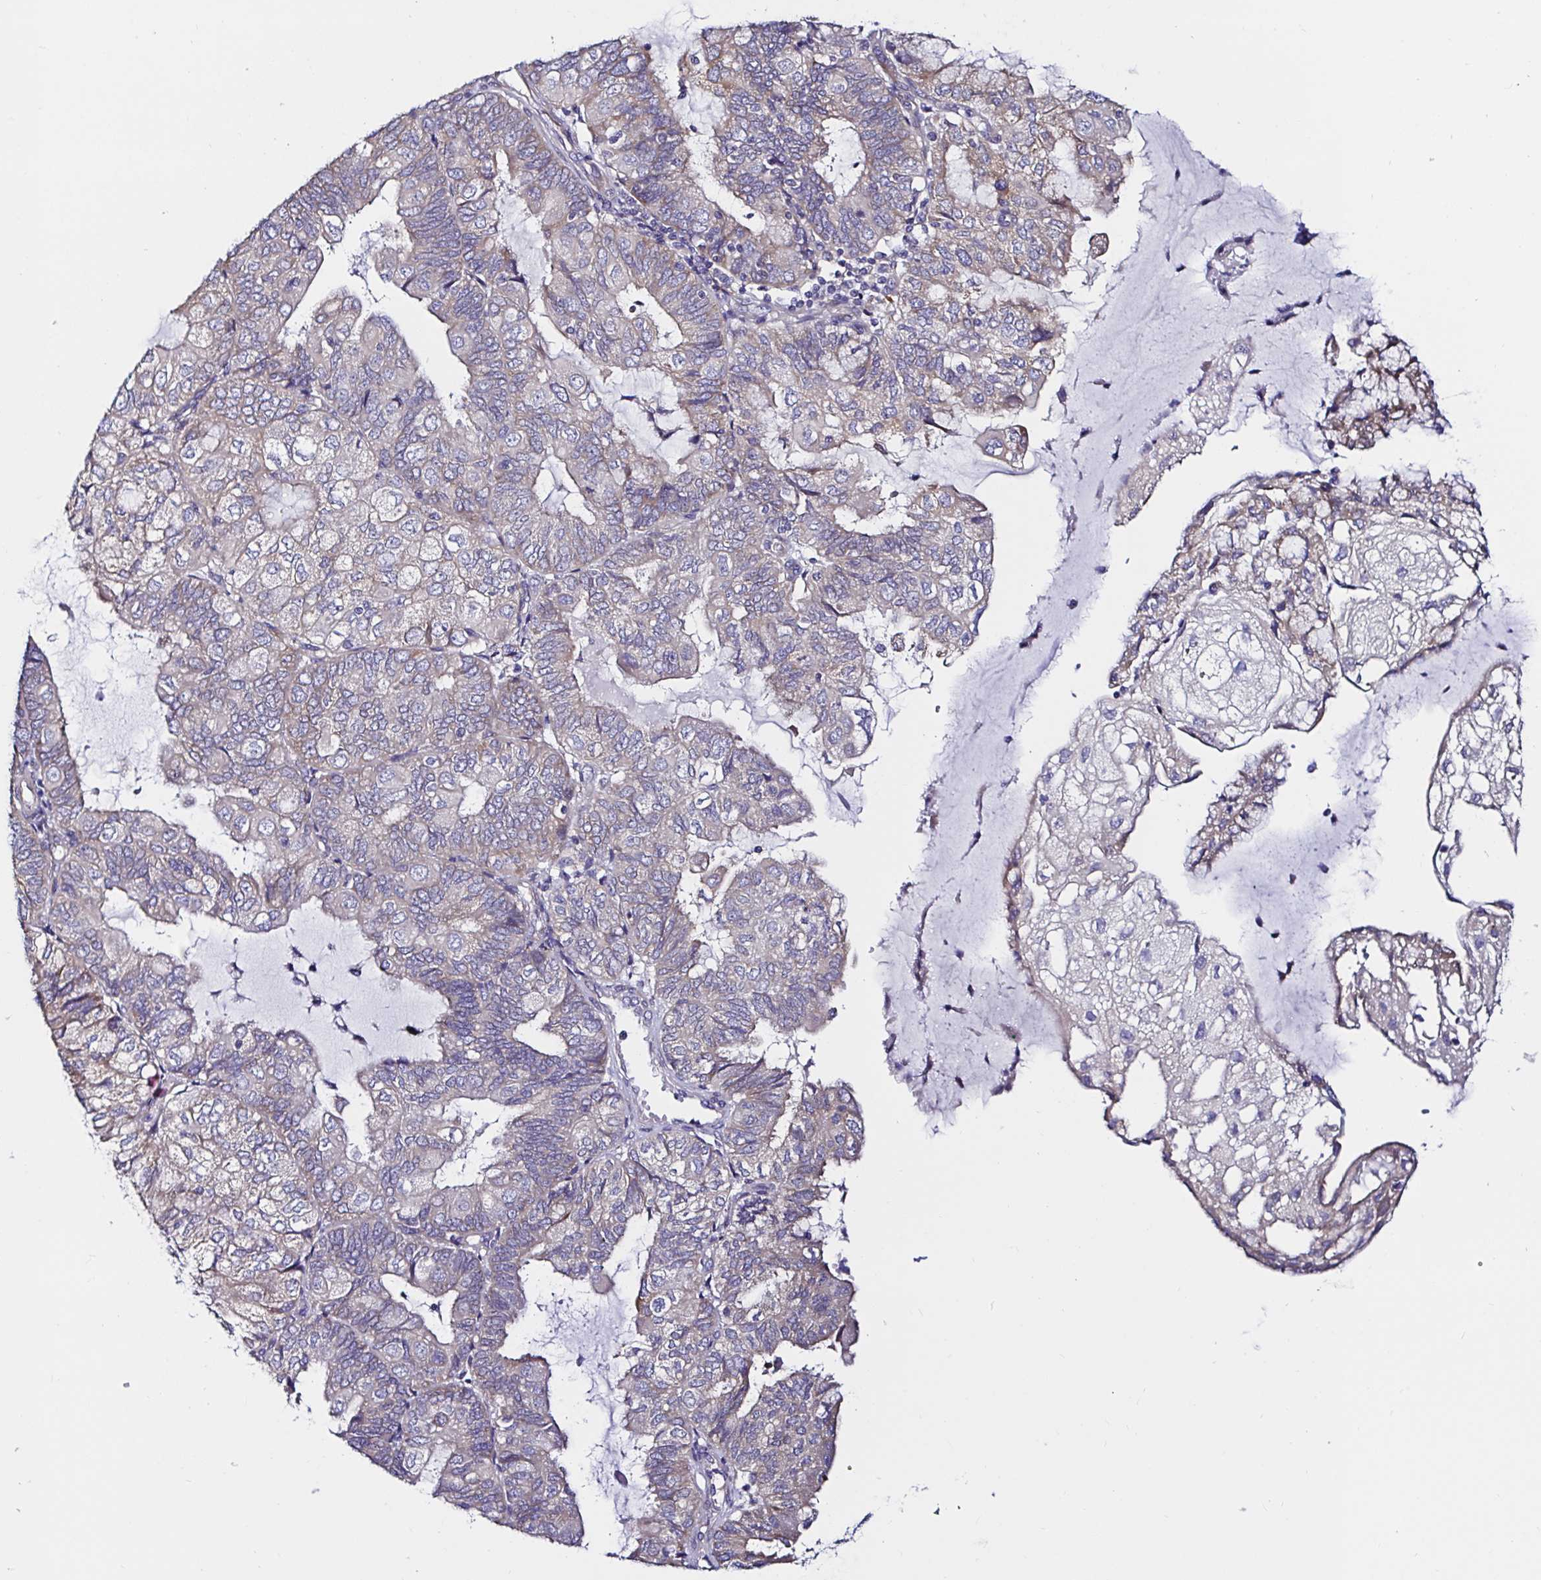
{"staining": {"intensity": "weak", "quantity": ">75%", "location": "cytoplasmic/membranous"}, "tissue": "endometrial cancer", "cell_type": "Tumor cells", "image_type": "cancer", "snomed": [{"axis": "morphology", "description": "Adenocarcinoma, NOS"}, {"axis": "topography", "description": "Endometrium"}], "caption": "Approximately >75% of tumor cells in human endometrial cancer (adenocarcinoma) display weak cytoplasmic/membranous protein expression as visualized by brown immunohistochemical staining.", "gene": "VSIG2", "patient": {"sex": "female", "age": 81}}